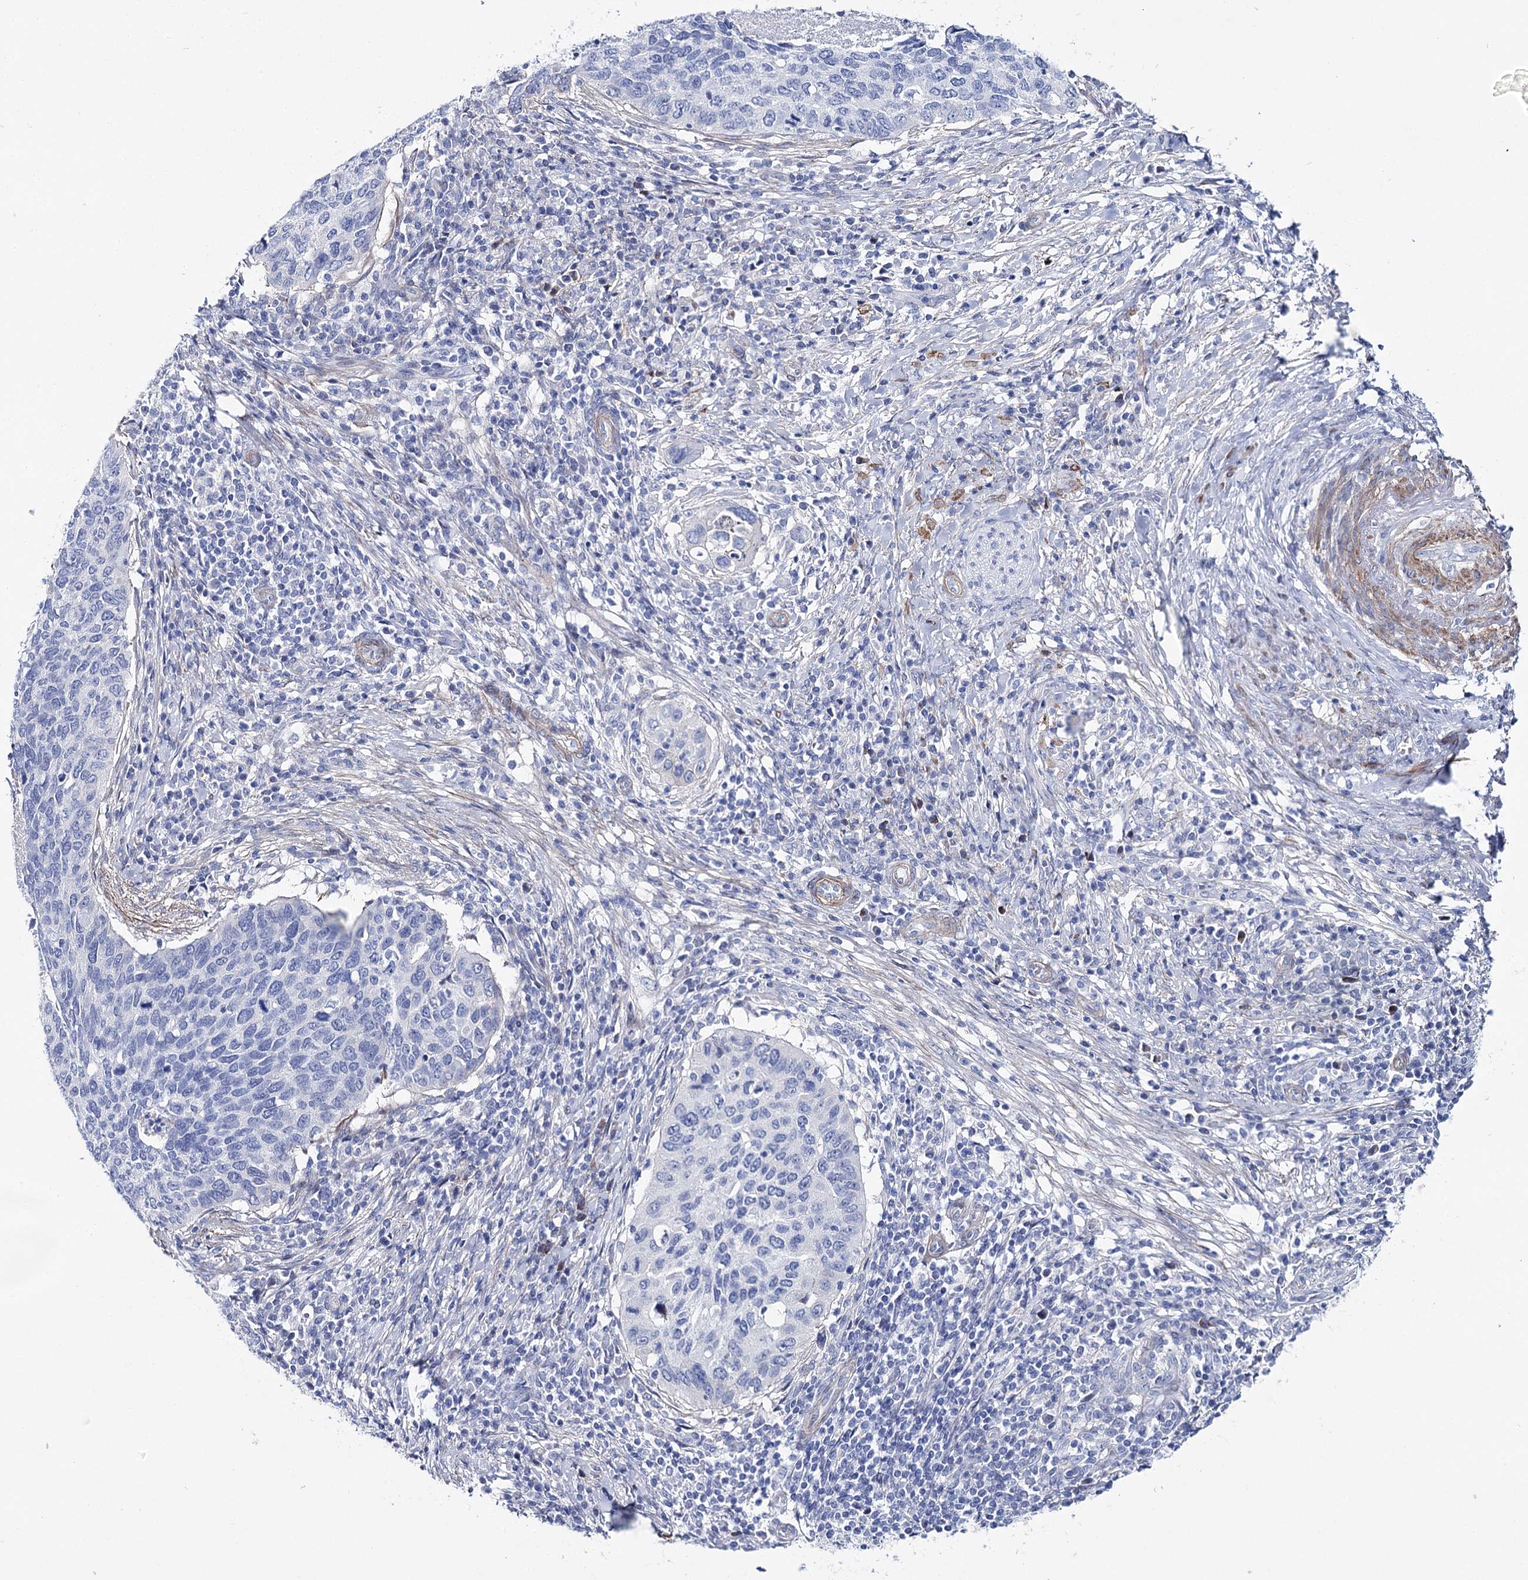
{"staining": {"intensity": "negative", "quantity": "none", "location": "none"}, "tissue": "cervical cancer", "cell_type": "Tumor cells", "image_type": "cancer", "snomed": [{"axis": "morphology", "description": "Squamous cell carcinoma, NOS"}, {"axis": "topography", "description": "Cervix"}], "caption": "Immunohistochemistry (IHC) histopathology image of neoplastic tissue: cervical cancer (squamous cell carcinoma) stained with DAB reveals no significant protein expression in tumor cells.", "gene": "ANKRD23", "patient": {"sex": "female", "age": 38}}